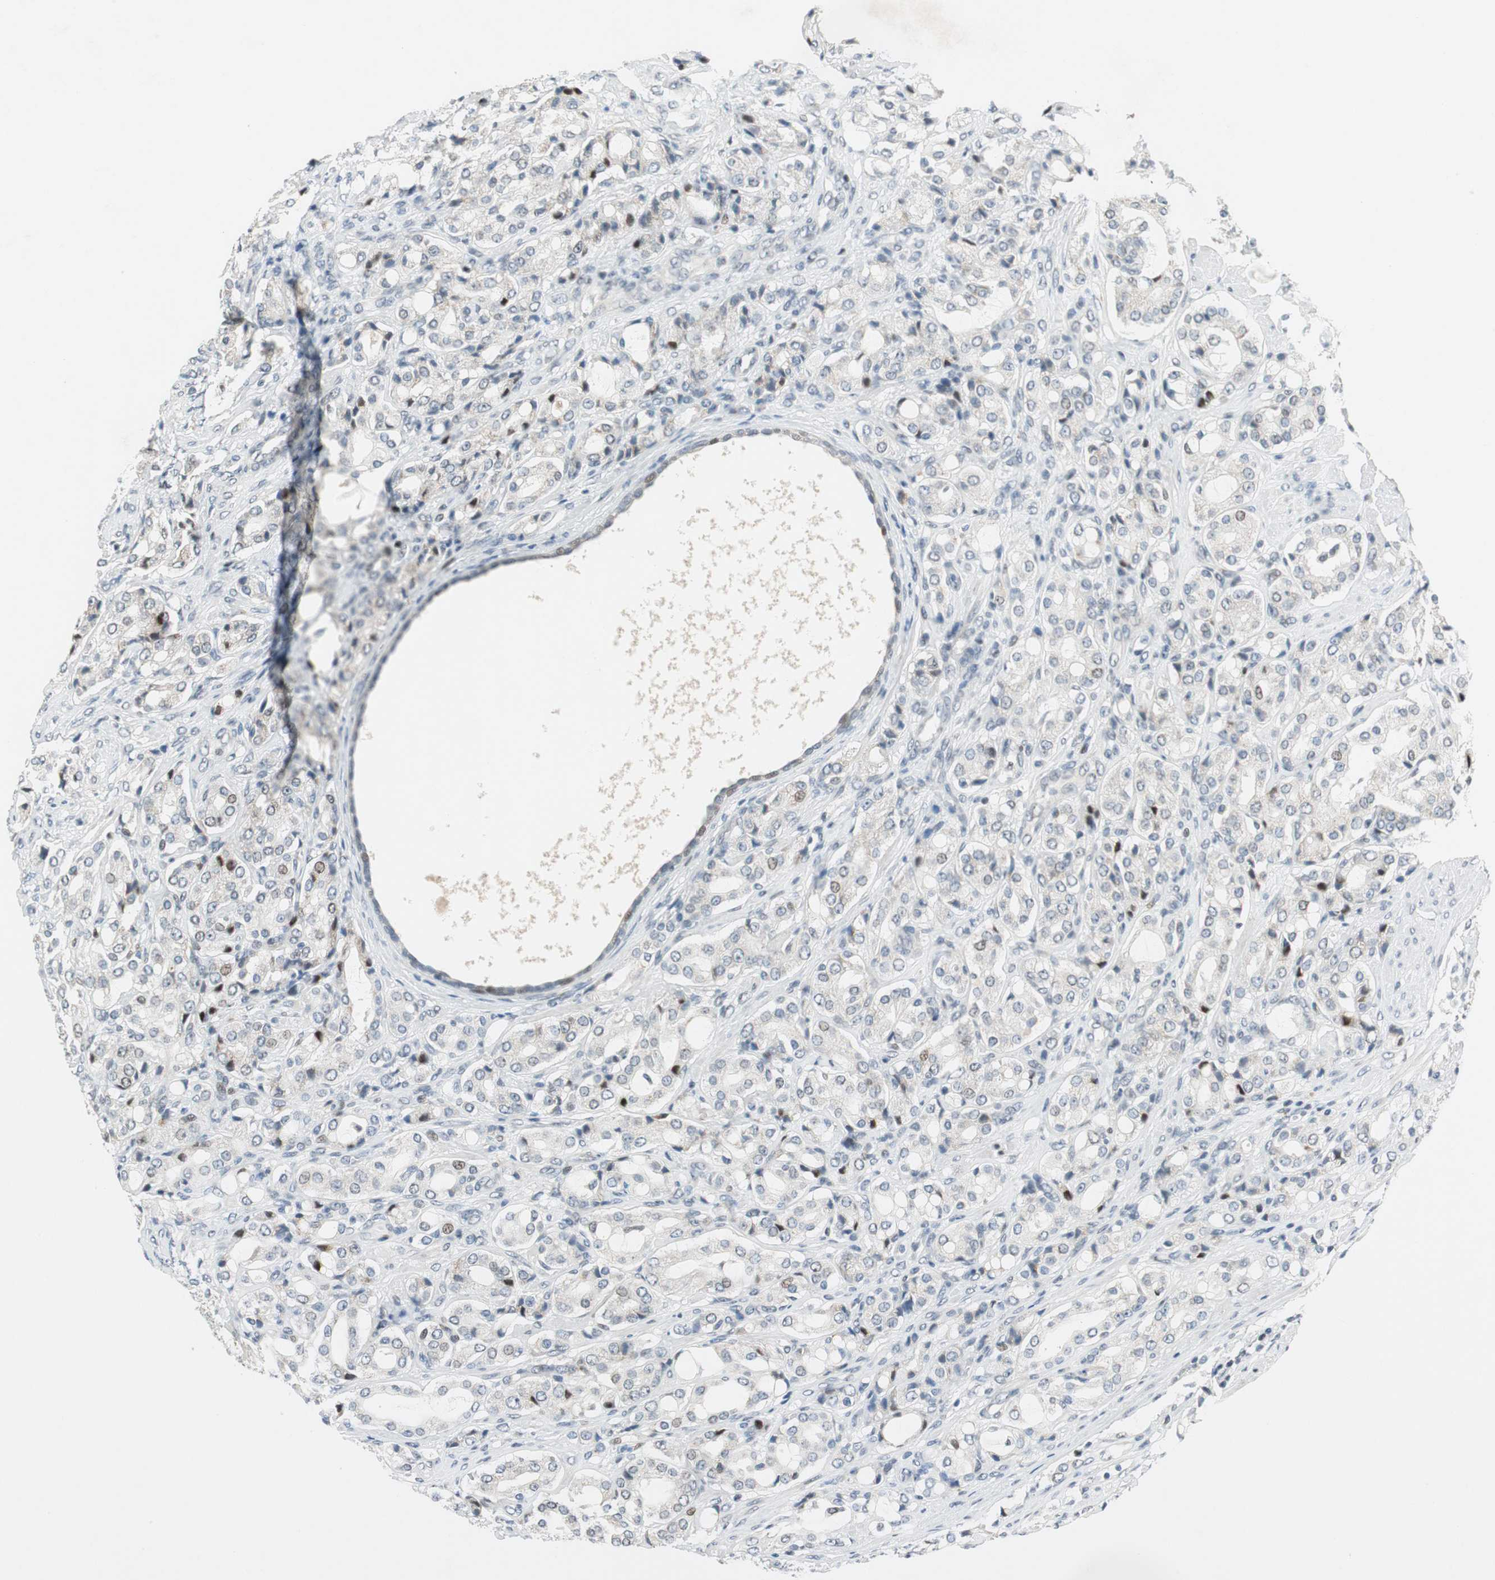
{"staining": {"intensity": "moderate", "quantity": "<25%", "location": "nuclear"}, "tissue": "prostate cancer", "cell_type": "Tumor cells", "image_type": "cancer", "snomed": [{"axis": "morphology", "description": "Adenocarcinoma, High grade"}, {"axis": "topography", "description": "Prostate"}], "caption": "Immunohistochemical staining of human high-grade adenocarcinoma (prostate) shows moderate nuclear protein expression in about <25% of tumor cells.", "gene": "AJUBA", "patient": {"sex": "male", "age": 72}}